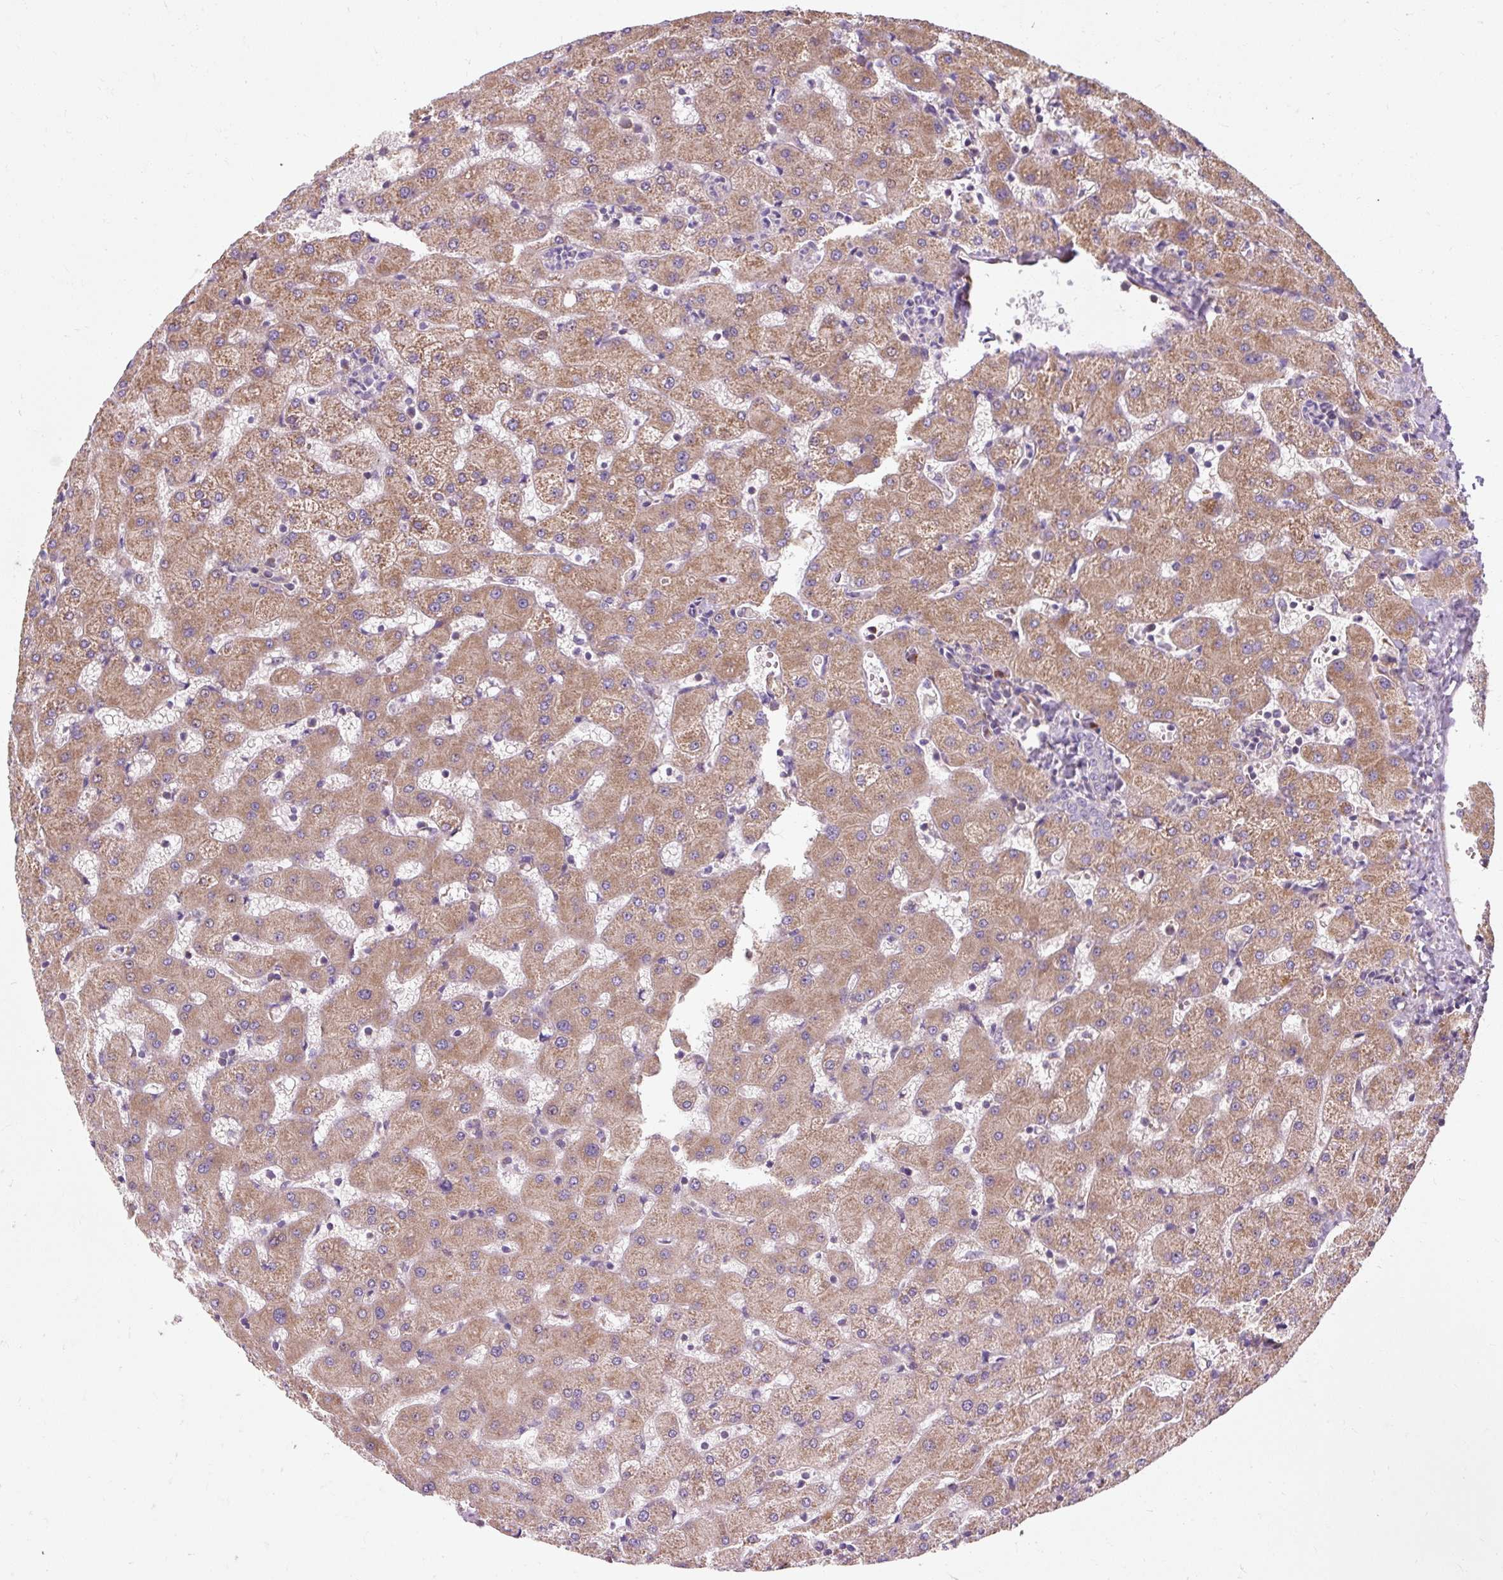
{"staining": {"intensity": "negative", "quantity": "none", "location": "none"}, "tissue": "liver", "cell_type": "Cholangiocytes", "image_type": "normal", "snomed": [{"axis": "morphology", "description": "Normal tissue, NOS"}, {"axis": "topography", "description": "Liver"}], "caption": "DAB immunohistochemical staining of normal liver shows no significant expression in cholangiocytes.", "gene": "PRSS48", "patient": {"sex": "female", "age": 63}}